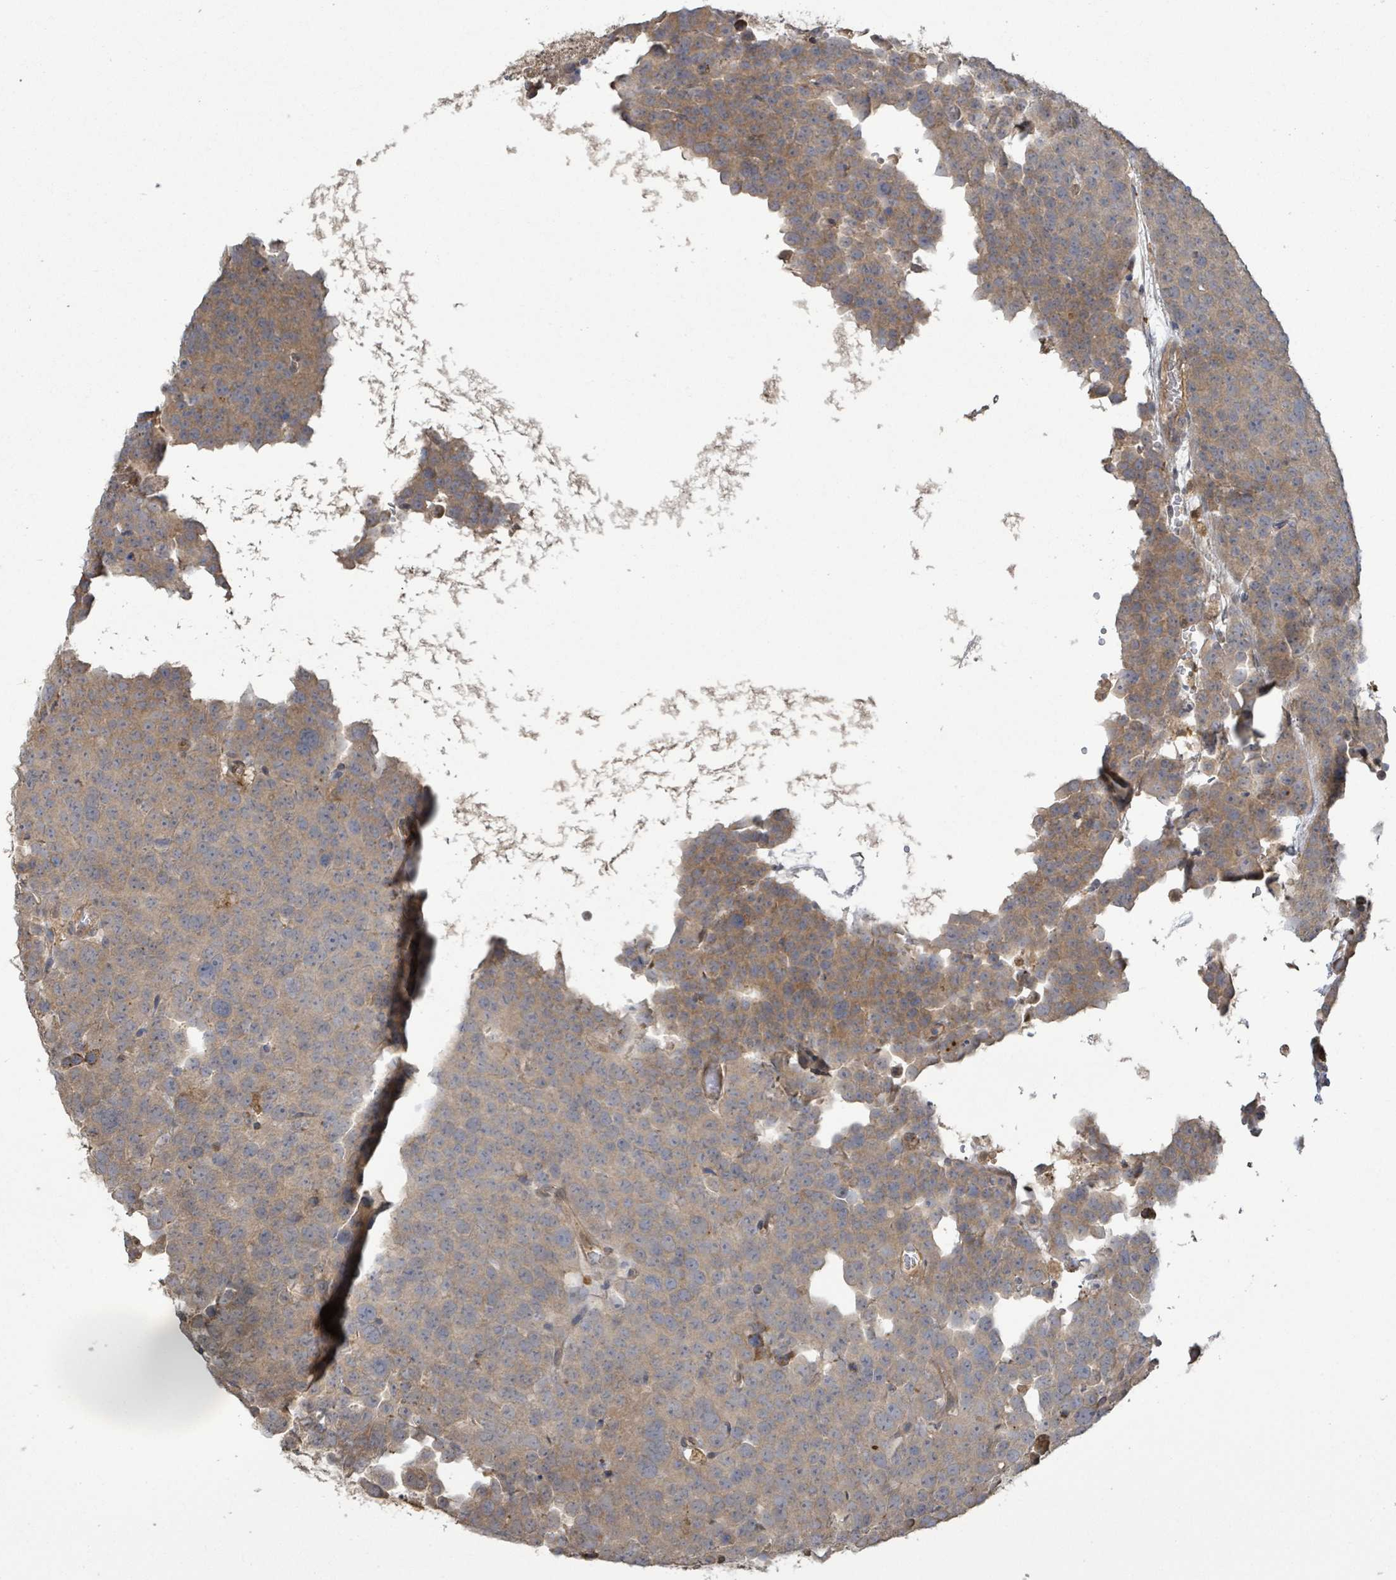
{"staining": {"intensity": "weak", "quantity": "25%-75%", "location": "cytoplasmic/membranous"}, "tissue": "testis cancer", "cell_type": "Tumor cells", "image_type": "cancer", "snomed": [{"axis": "morphology", "description": "Seminoma, NOS"}, {"axis": "topography", "description": "Testis"}], "caption": "The image displays staining of seminoma (testis), revealing weak cytoplasmic/membranous protein staining (brown color) within tumor cells.", "gene": "ARPIN", "patient": {"sex": "male", "age": 71}}